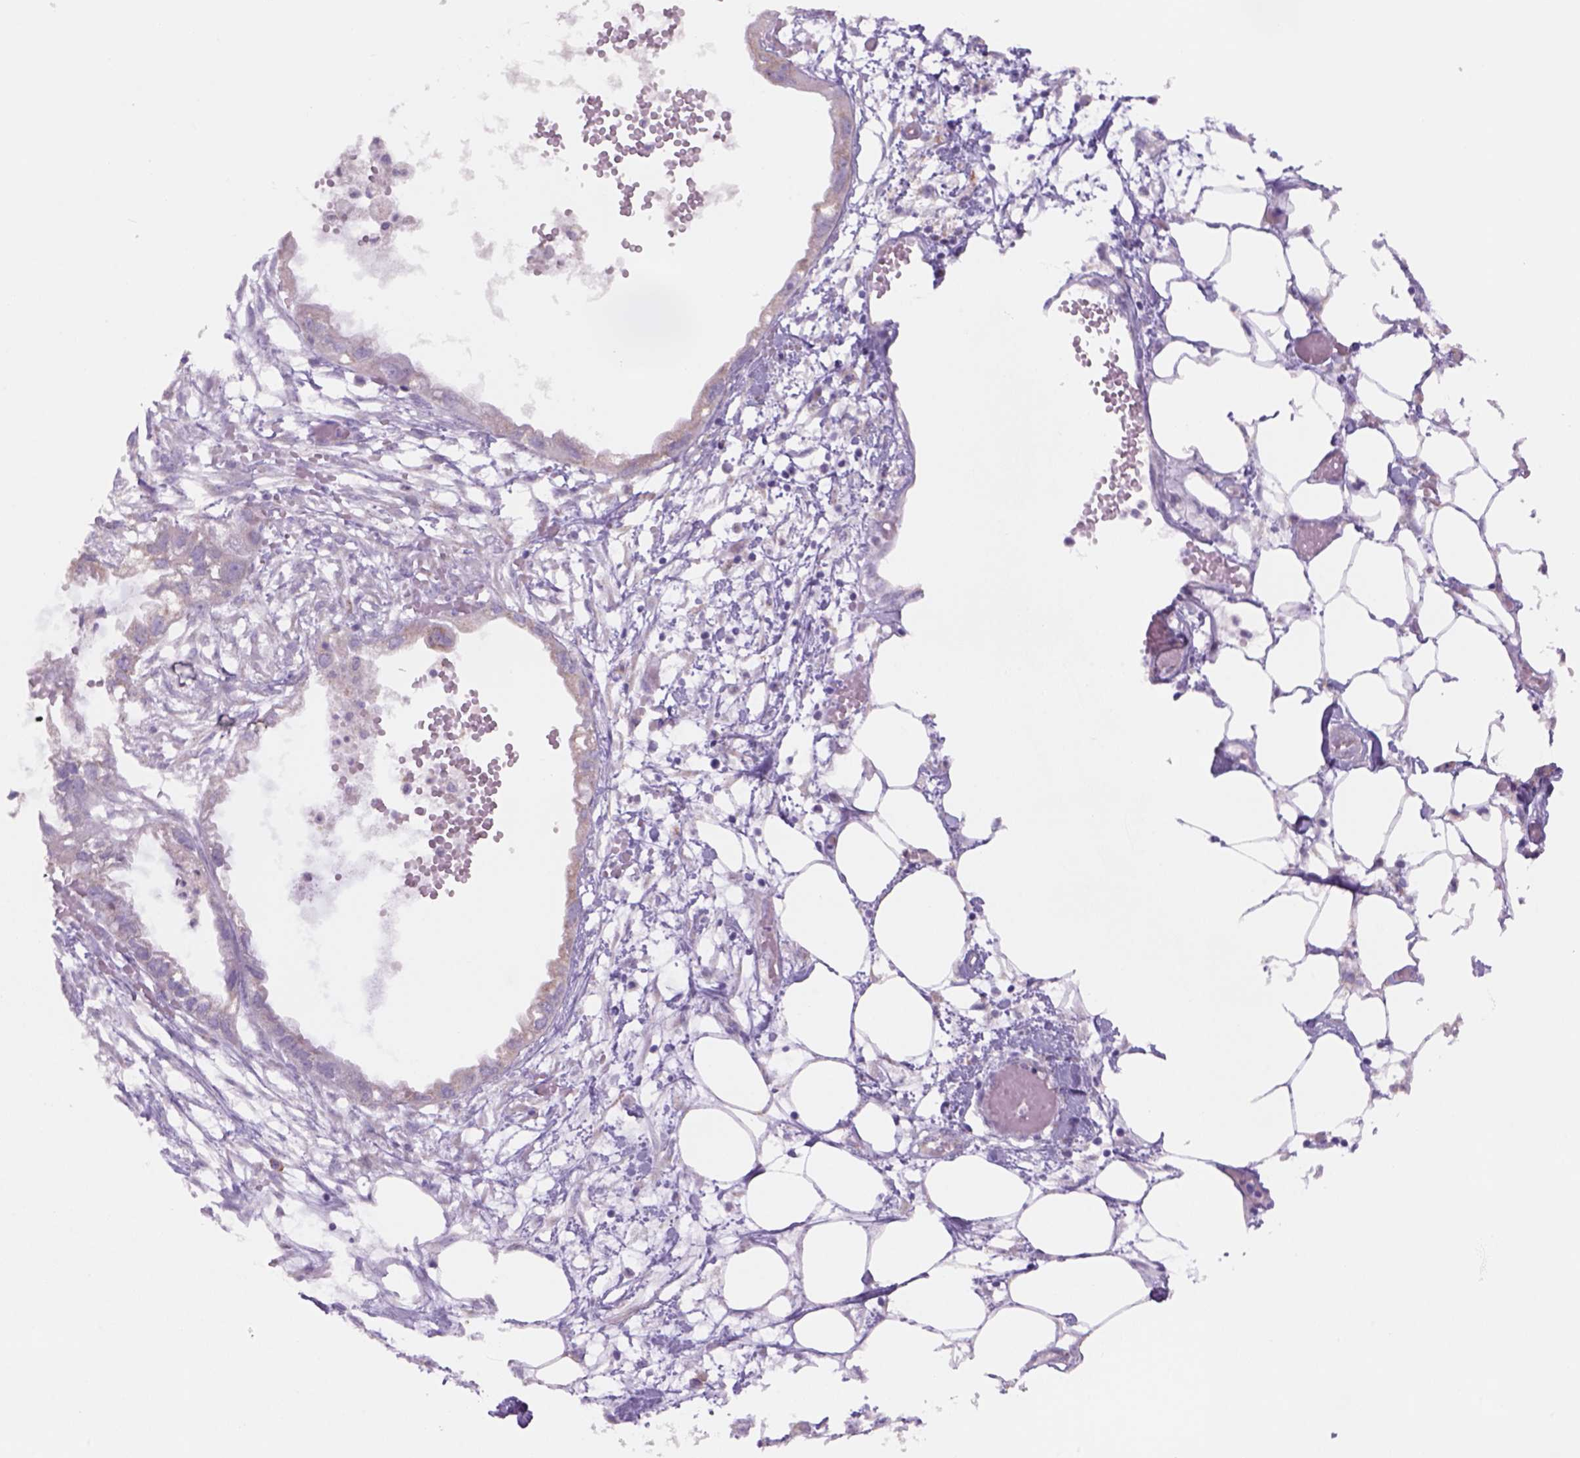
{"staining": {"intensity": "weak", "quantity": ">75%", "location": "cytoplasmic/membranous"}, "tissue": "endometrial cancer", "cell_type": "Tumor cells", "image_type": "cancer", "snomed": [{"axis": "morphology", "description": "Adenocarcinoma, NOS"}, {"axis": "morphology", "description": "Adenocarcinoma, metastatic, NOS"}, {"axis": "topography", "description": "Adipose tissue"}, {"axis": "topography", "description": "Endometrium"}], "caption": "About >75% of tumor cells in human adenocarcinoma (endometrial) exhibit weak cytoplasmic/membranous protein positivity as visualized by brown immunohistochemical staining.", "gene": "NAALAD2", "patient": {"sex": "female", "age": 67}}